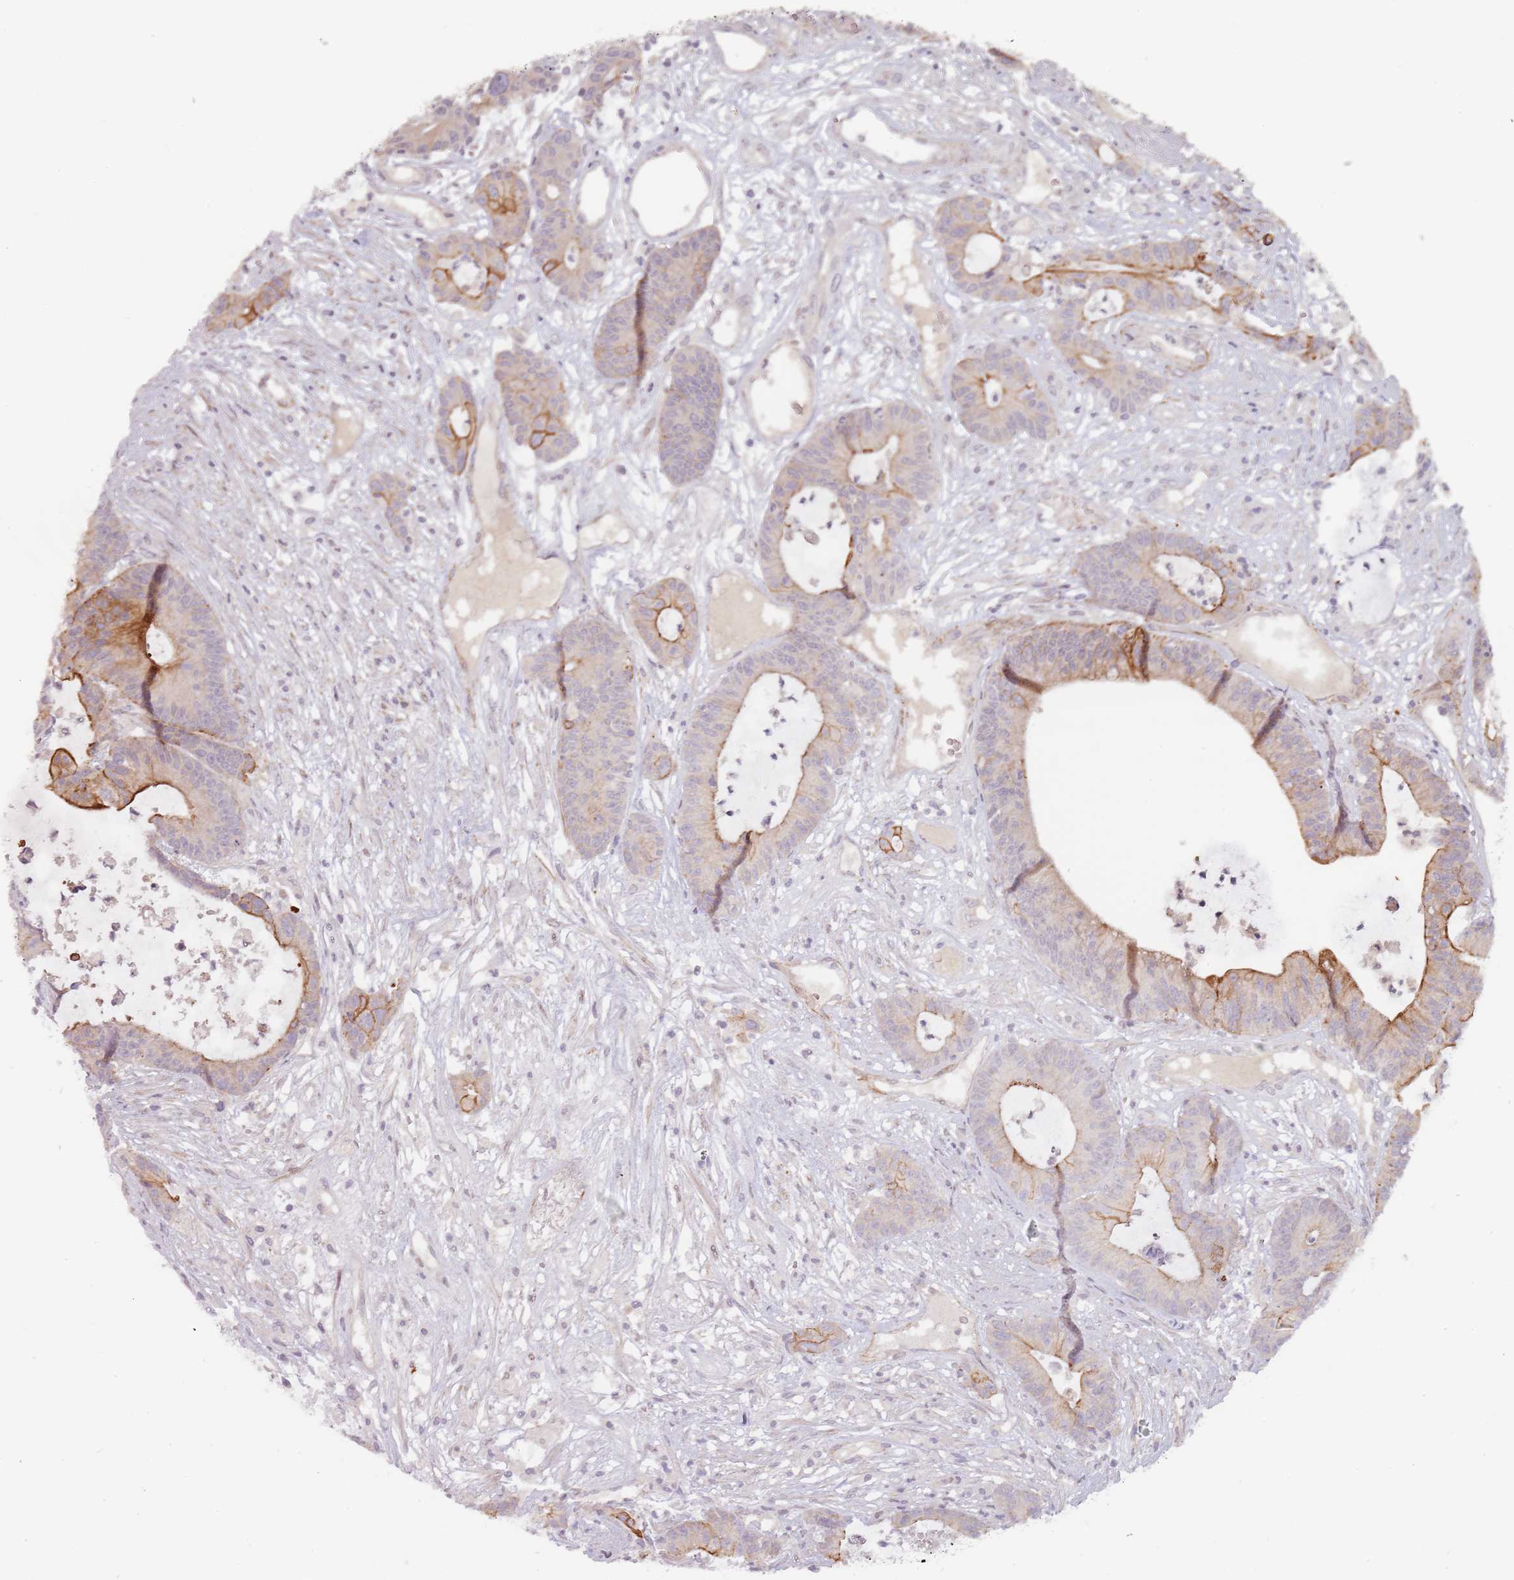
{"staining": {"intensity": "strong", "quantity": "25%-75%", "location": "cytoplasmic/membranous"}, "tissue": "colorectal cancer", "cell_type": "Tumor cells", "image_type": "cancer", "snomed": [{"axis": "morphology", "description": "Adenocarcinoma, NOS"}, {"axis": "topography", "description": "Colon"}], "caption": "A high amount of strong cytoplasmic/membranous expression is appreciated in approximately 25%-75% of tumor cells in colorectal cancer (adenocarcinoma) tissue.", "gene": "RPS6KA2", "patient": {"sex": "female", "age": 84}}